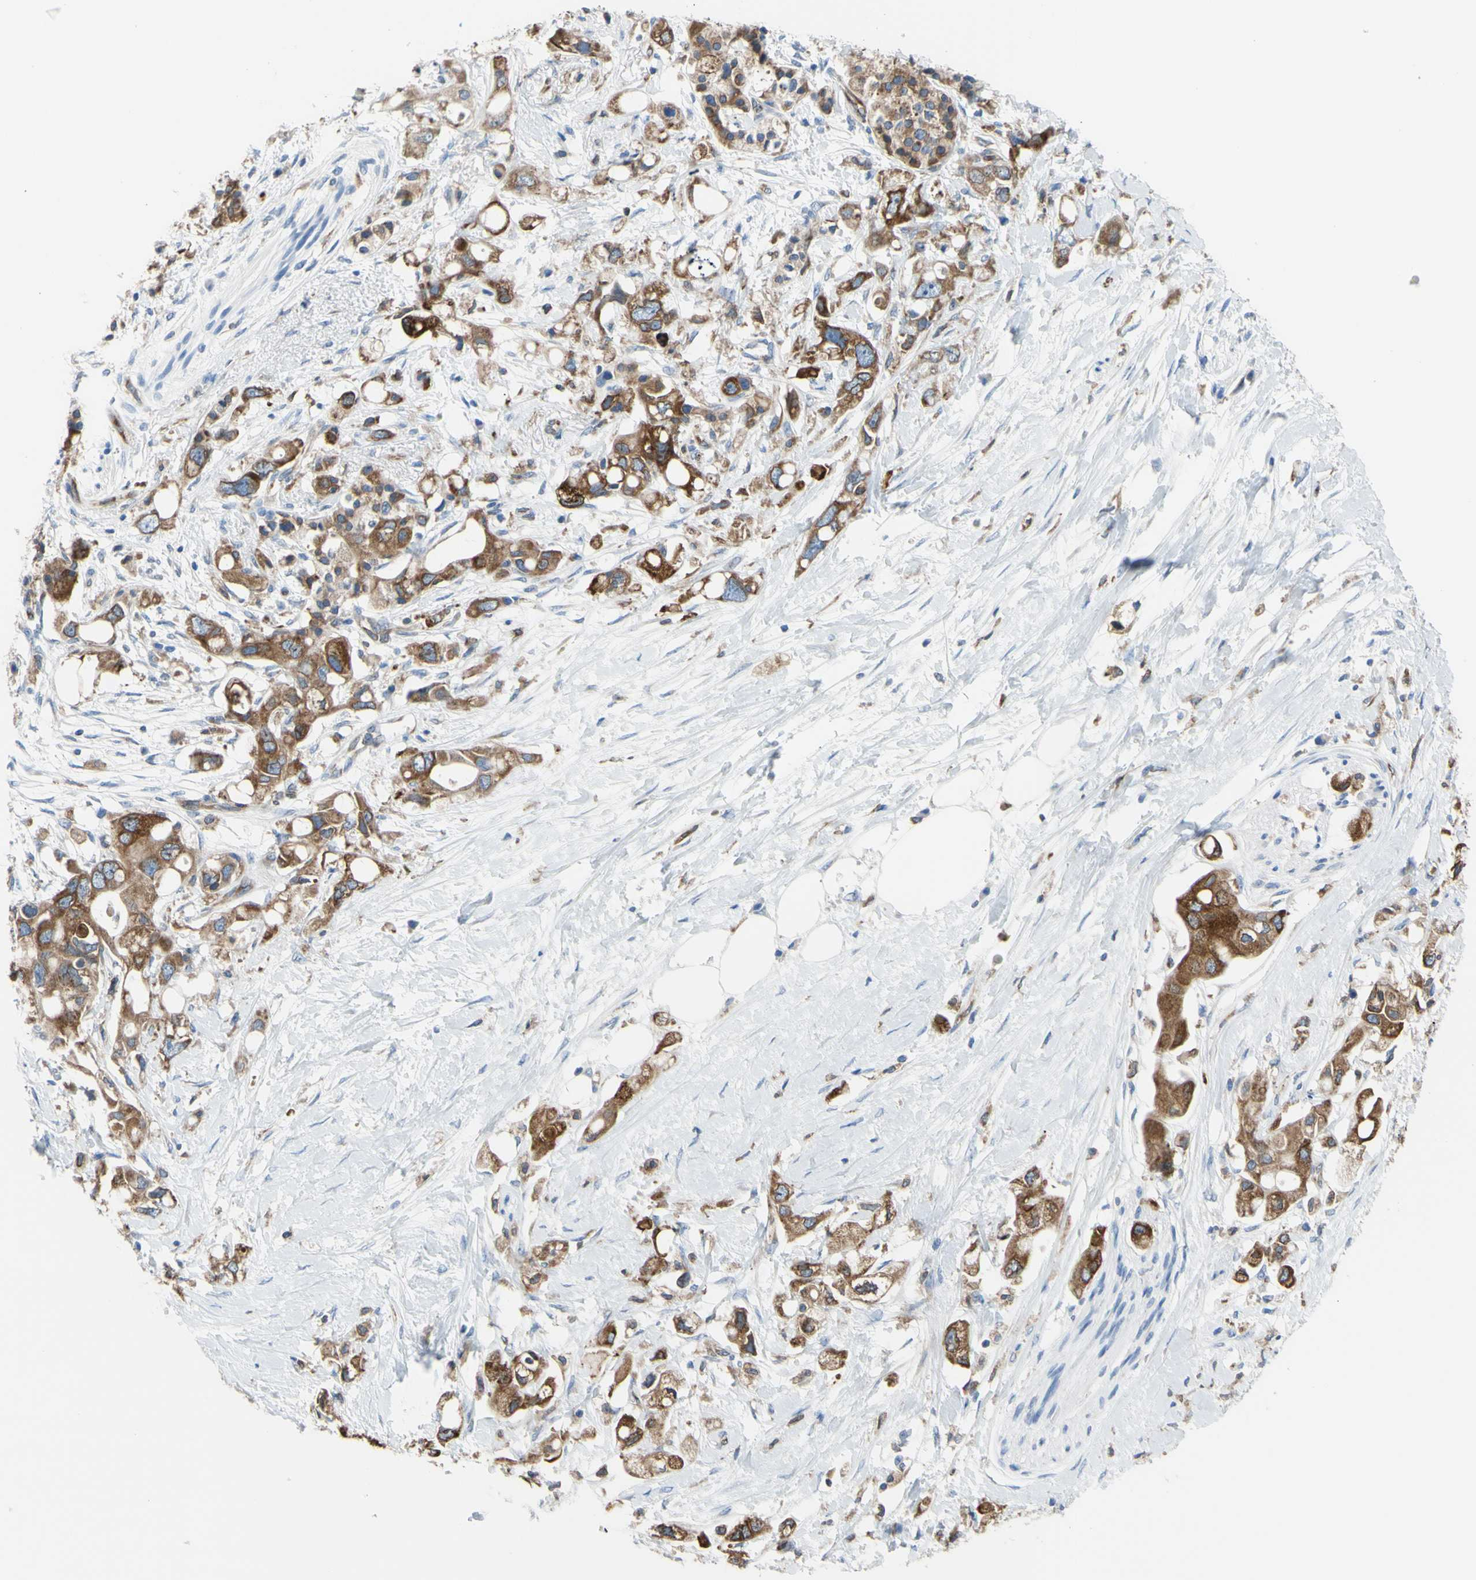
{"staining": {"intensity": "moderate", "quantity": ">75%", "location": "cytoplasmic/membranous"}, "tissue": "pancreatic cancer", "cell_type": "Tumor cells", "image_type": "cancer", "snomed": [{"axis": "morphology", "description": "Adenocarcinoma, NOS"}, {"axis": "topography", "description": "Pancreas"}], "caption": "Immunohistochemical staining of human adenocarcinoma (pancreatic) reveals medium levels of moderate cytoplasmic/membranous expression in approximately >75% of tumor cells. Using DAB (3,3'-diaminobenzidine) (brown) and hematoxylin (blue) stains, captured at high magnification using brightfield microscopy.", "gene": "MGST2", "patient": {"sex": "female", "age": 56}}